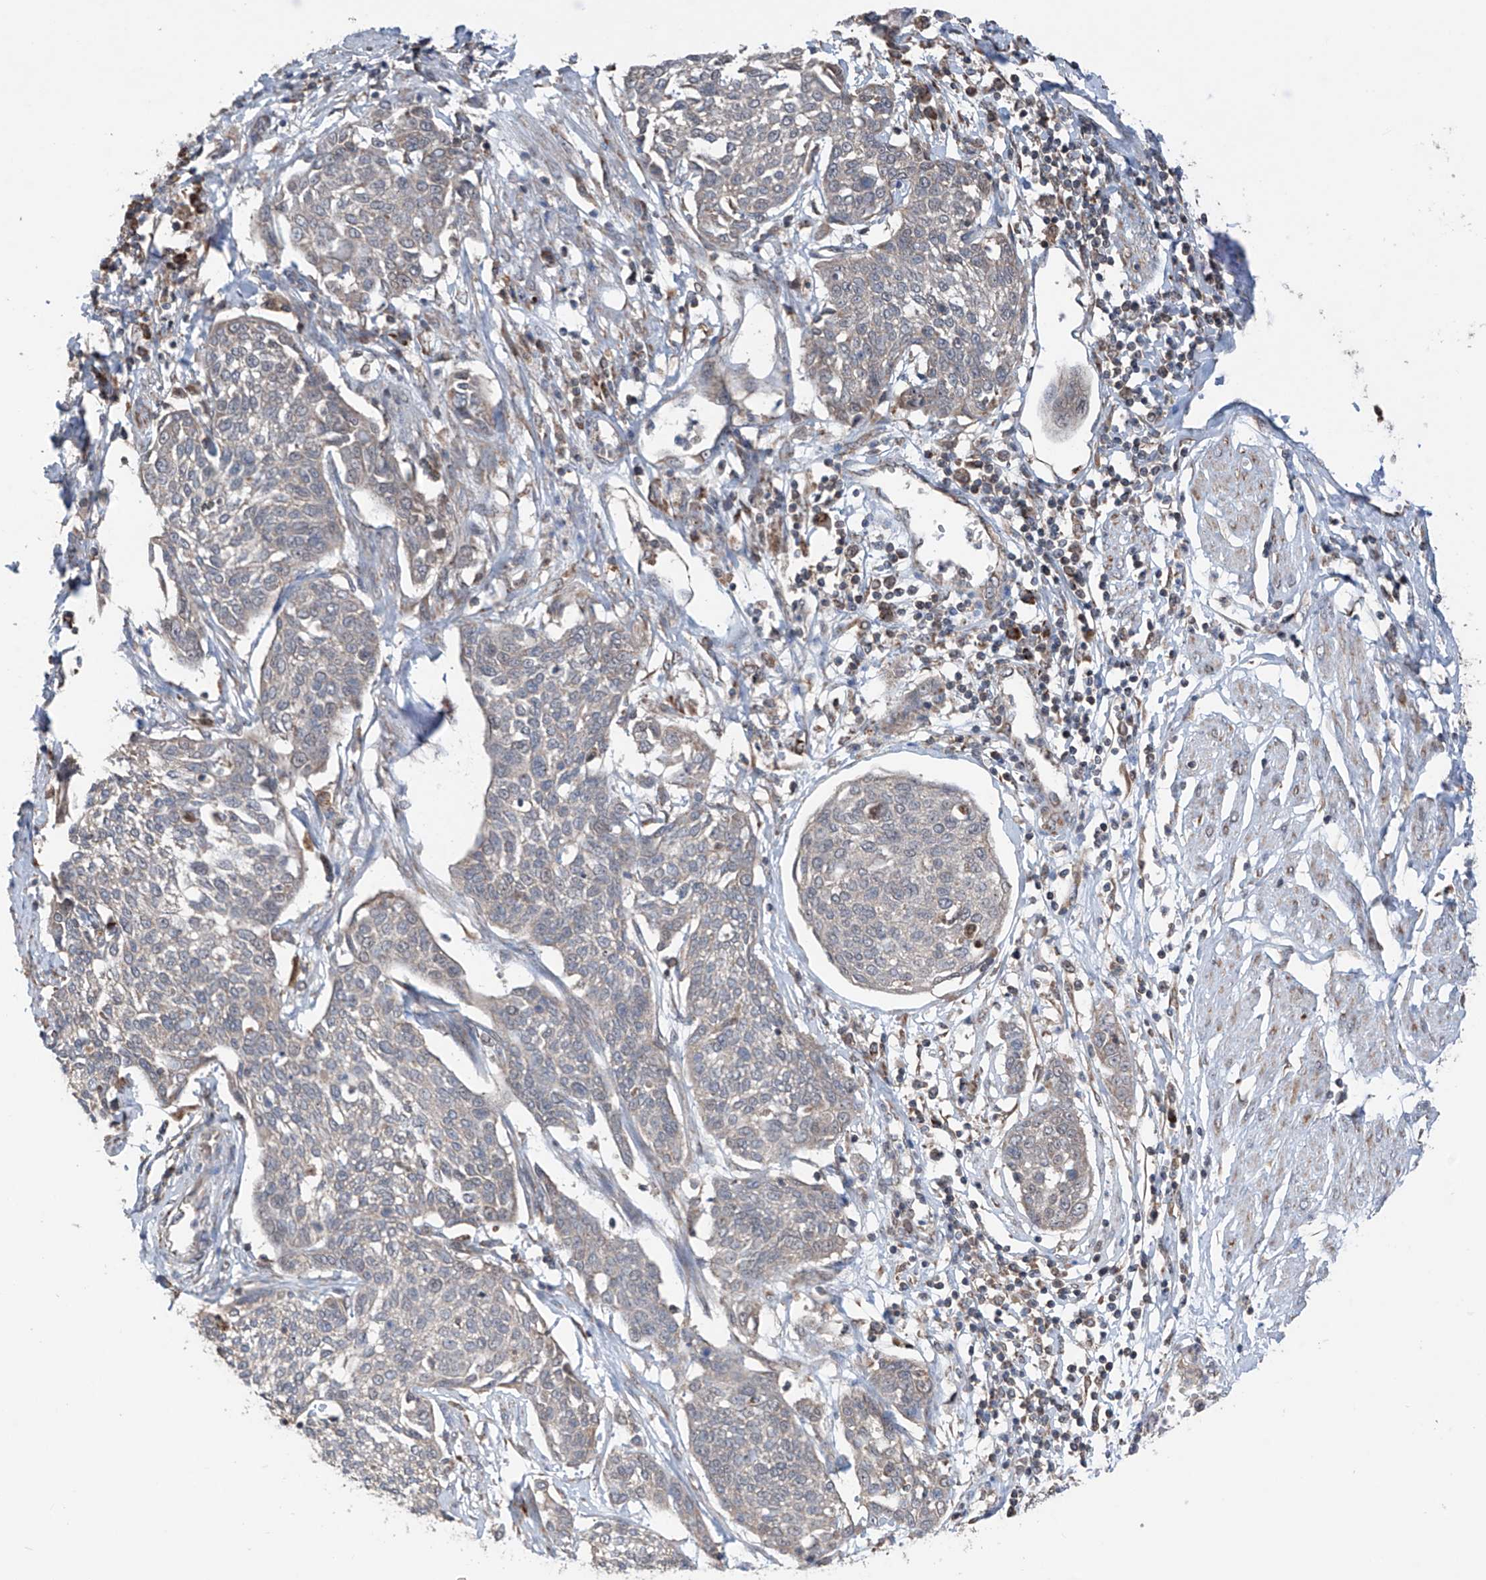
{"staining": {"intensity": "negative", "quantity": "none", "location": "none"}, "tissue": "cervical cancer", "cell_type": "Tumor cells", "image_type": "cancer", "snomed": [{"axis": "morphology", "description": "Squamous cell carcinoma, NOS"}, {"axis": "topography", "description": "Cervix"}], "caption": "DAB (3,3'-diaminobenzidine) immunohistochemical staining of human cervical cancer reveals no significant staining in tumor cells.", "gene": "SAMD3", "patient": {"sex": "female", "age": 34}}